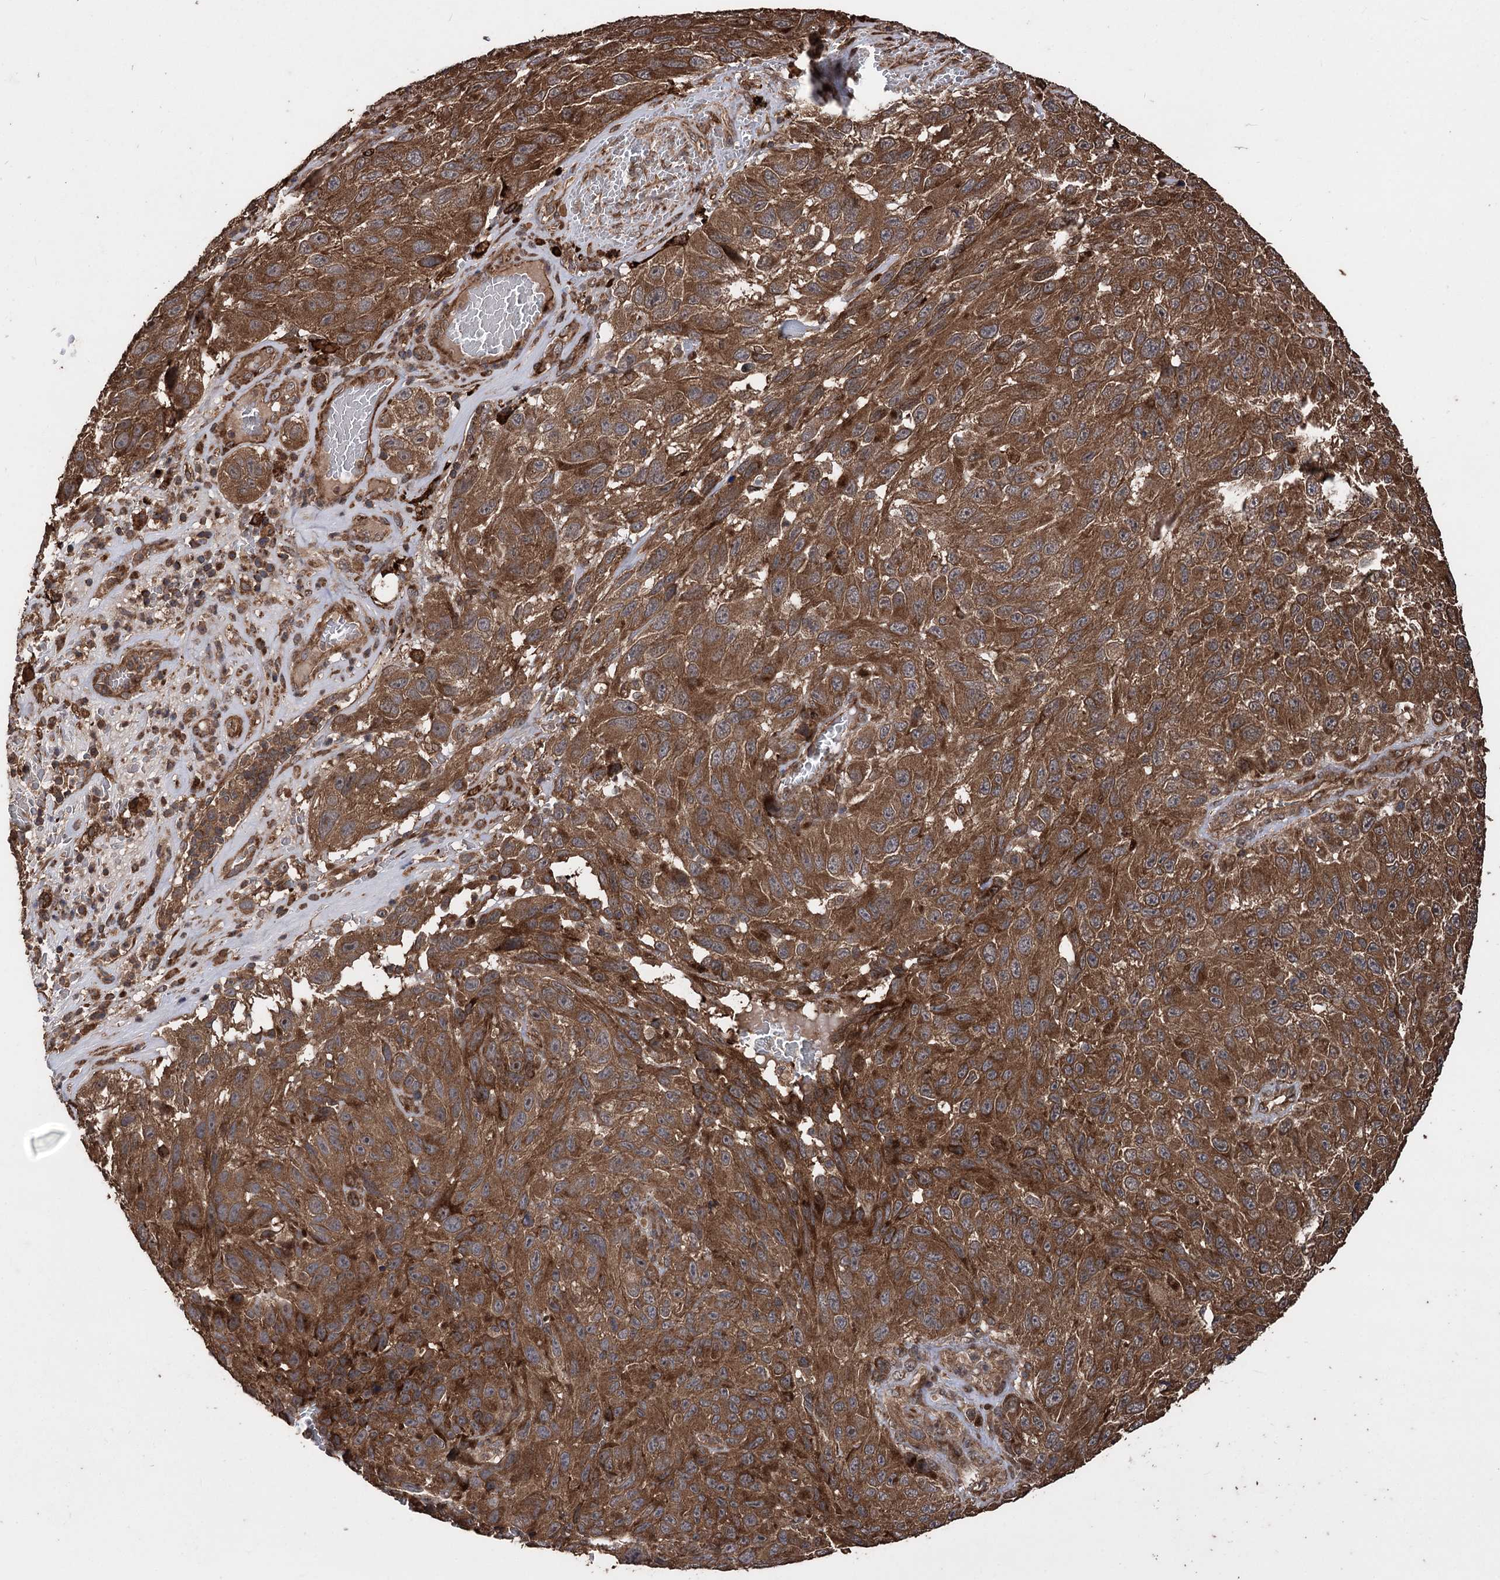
{"staining": {"intensity": "strong", "quantity": ">75%", "location": "cytoplasmic/membranous"}, "tissue": "melanoma", "cell_type": "Tumor cells", "image_type": "cancer", "snomed": [{"axis": "morphology", "description": "Malignant melanoma, NOS"}, {"axis": "topography", "description": "Skin"}], "caption": "Malignant melanoma stained with a brown dye exhibits strong cytoplasmic/membranous positive positivity in approximately >75% of tumor cells.", "gene": "RASSF3", "patient": {"sex": "female", "age": 96}}